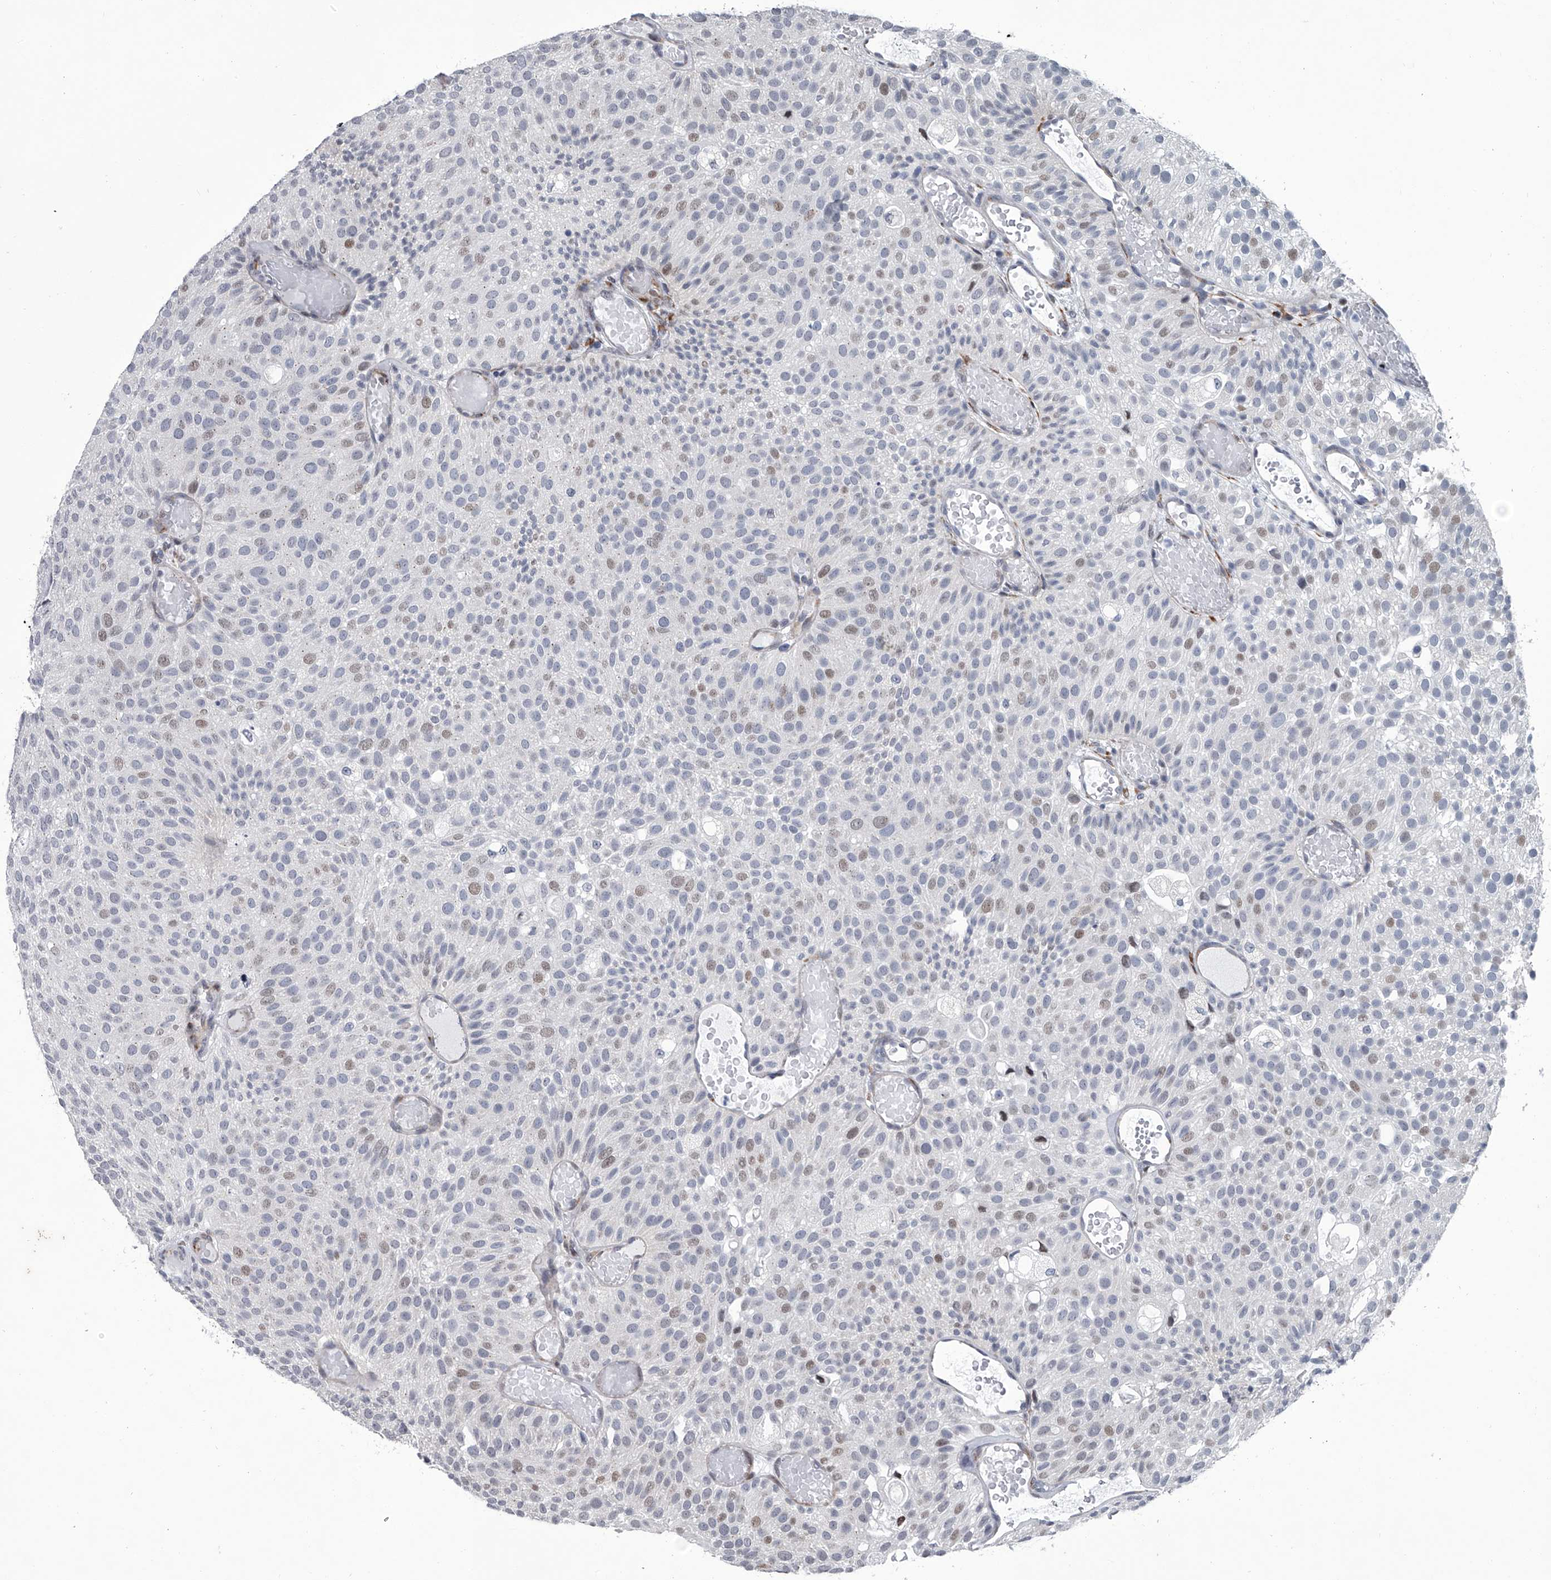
{"staining": {"intensity": "weak", "quantity": "<25%", "location": "nuclear"}, "tissue": "urothelial cancer", "cell_type": "Tumor cells", "image_type": "cancer", "snomed": [{"axis": "morphology", "description": "Urothelial carcinoma, Low grade"}, {"axis": "topography", "description": "Urinary bladder"}], "caption": "The micrograph shows no significant expression in tumor cells of urothelial cancer.", "gene": "PPP2R5D", "patient": {"sex": "male", "age": 78}}